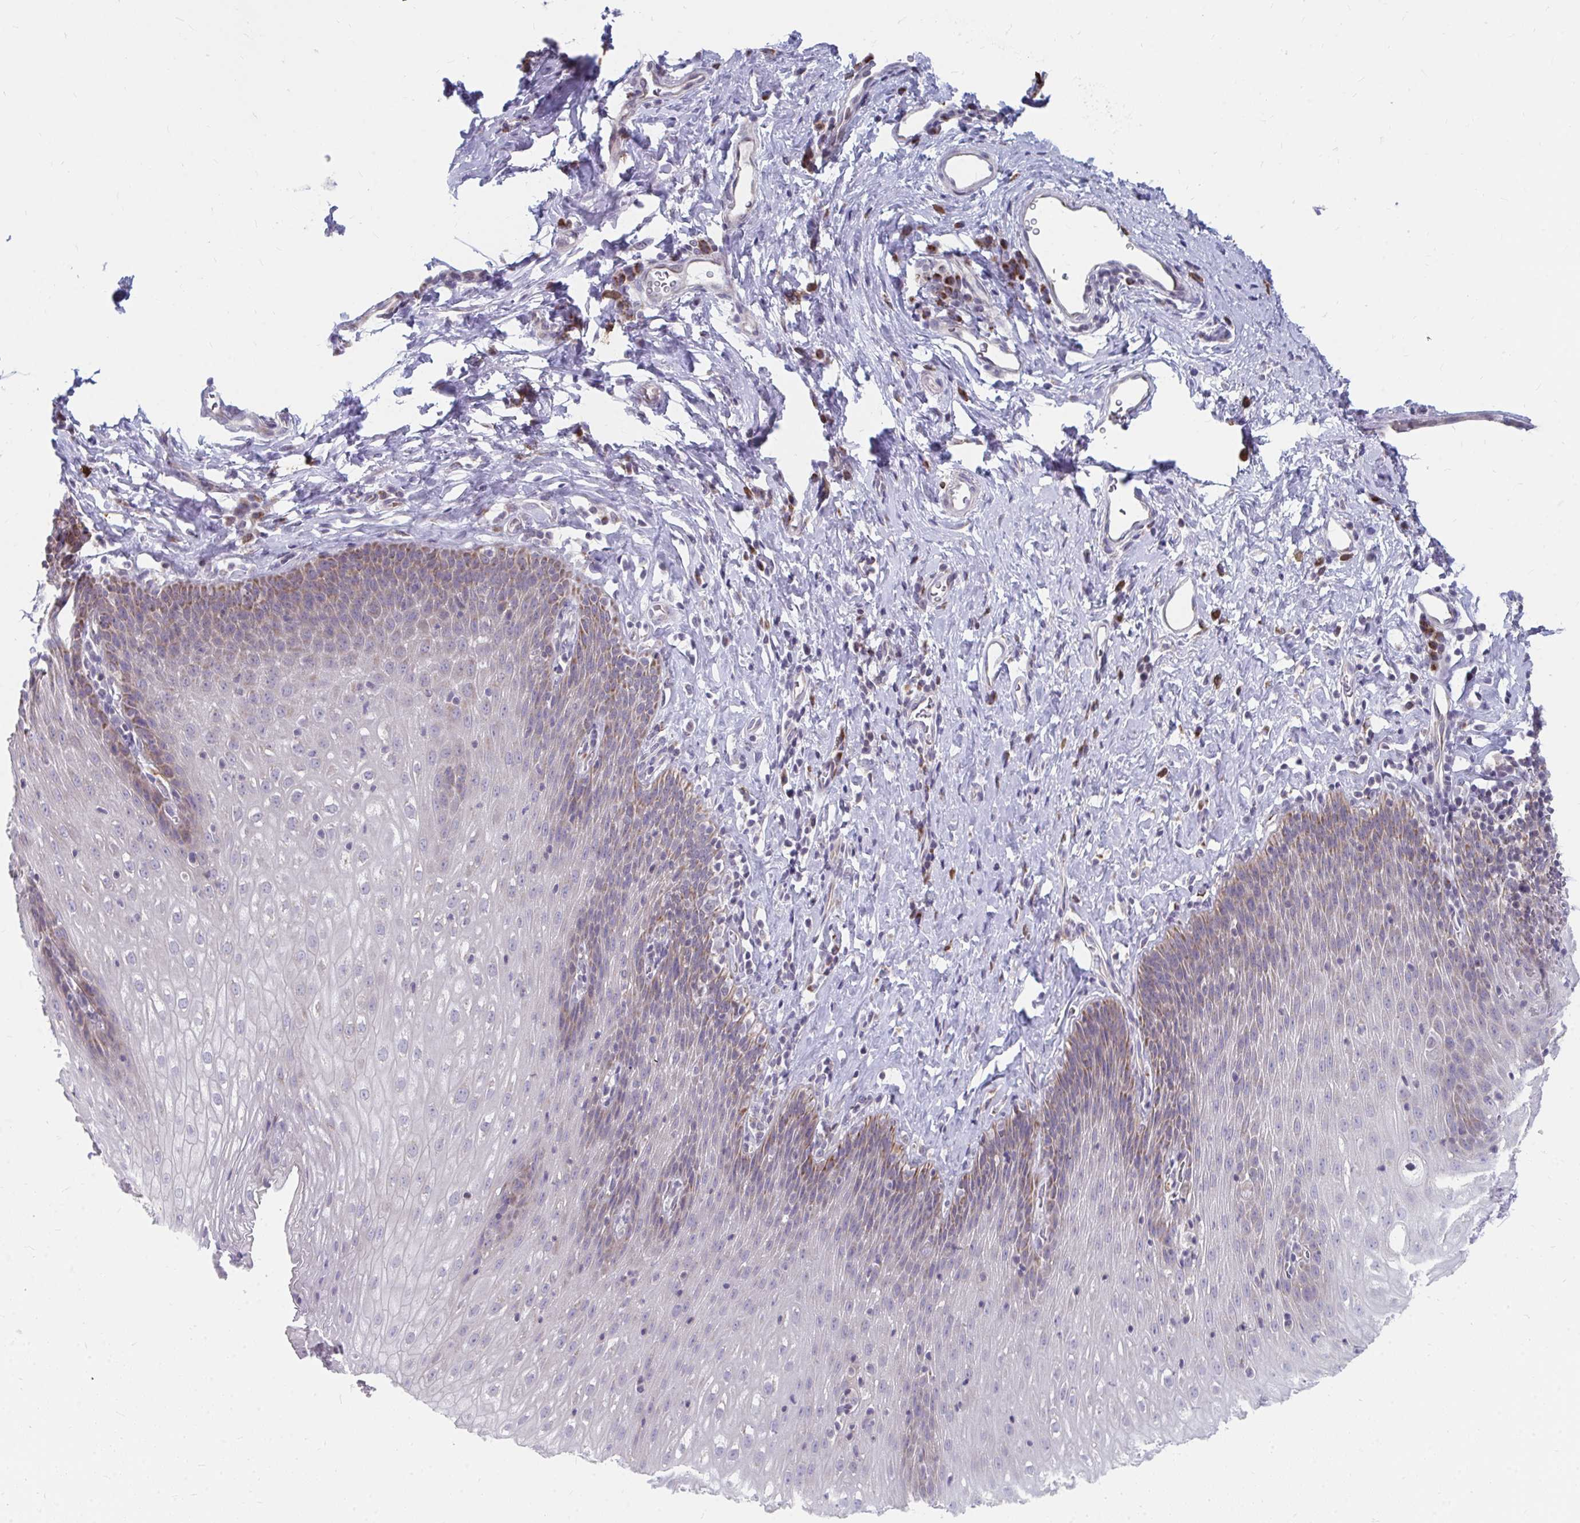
{"staining": {"intensity": "moderate", "quantity": "25%-75%", "location": "cytoplasmic/membranous"}, "tissue": "esophagus", "cell_type": "Squamous epithelial cells", "image_type": "normal", "snomed": [{"axis": "morphology", "description": "Normal tissue, NOS"}, {"axis": "topography", "description": "Esophagus"}], "caption": "Protein staining of benign esophagus shows moderate cytoplasmic/membranous staining in about 25%-75% of squamous epithelial cells.", "gene": "PABIR3", "patient": {"sex": "female", "age": 61}}